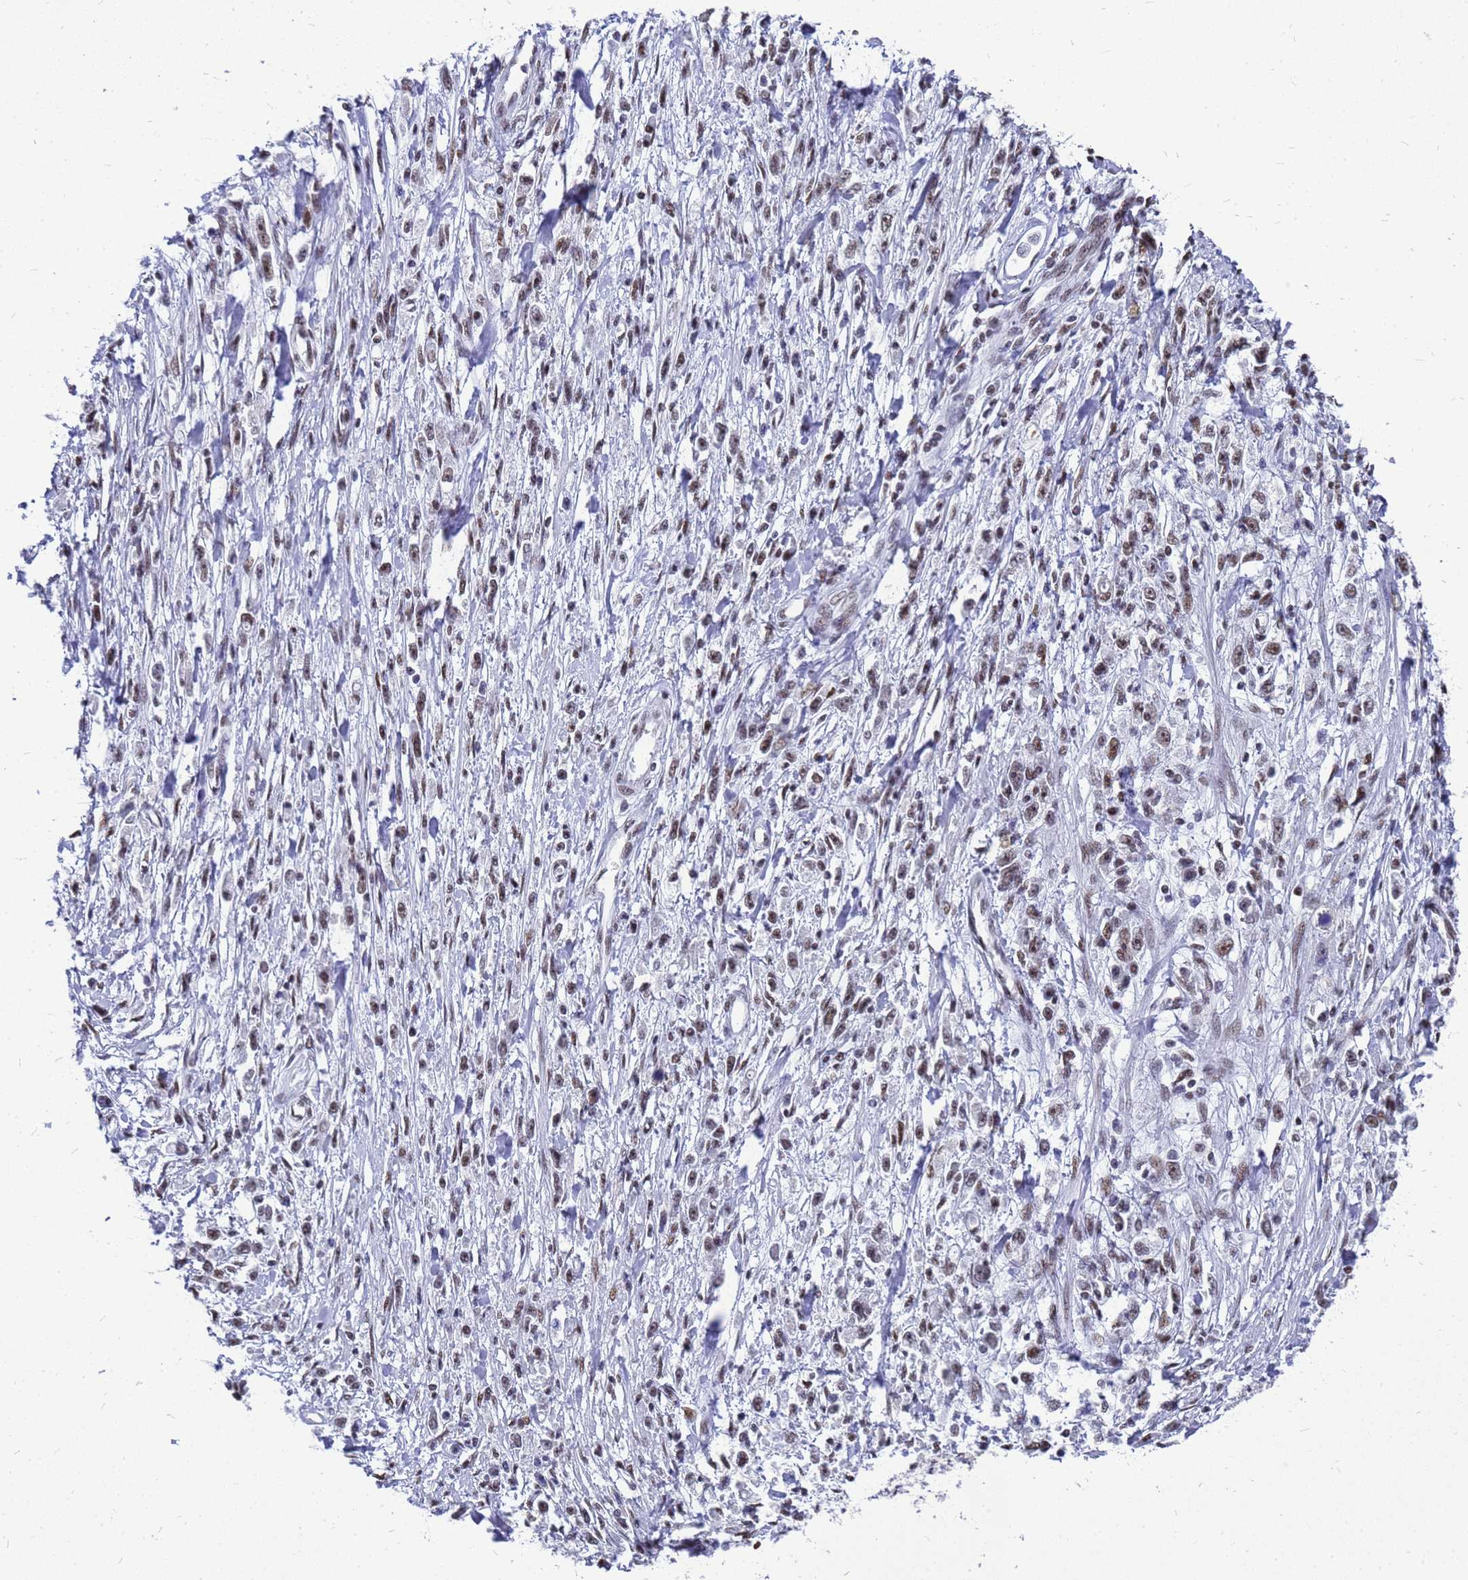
{"staining": {"intensity": "weak", "quantity": ">75%", "location": "nuclear"}, "tissue": "stomach cancer", "cell_type": "Tumor cells", "image_type": "cancer", "snomed": [{"axis": "morphology", "description": "Adenocarcinoma, NOS"}, {"axis": "topography", "description": "Stomach"}], "caption": "A brown stain highlights weak nuclear positivity of a protein in human adenocarcinoma (stomach) tumor cells. The staining is performed using DAB (3,3'-diaminobenzidine) brown chromogen to label protein expression. The nuclei are counter-stained blue using hematoxylin.", "gene": "SART3", "patient": {"sex": "female", "age": 59}}